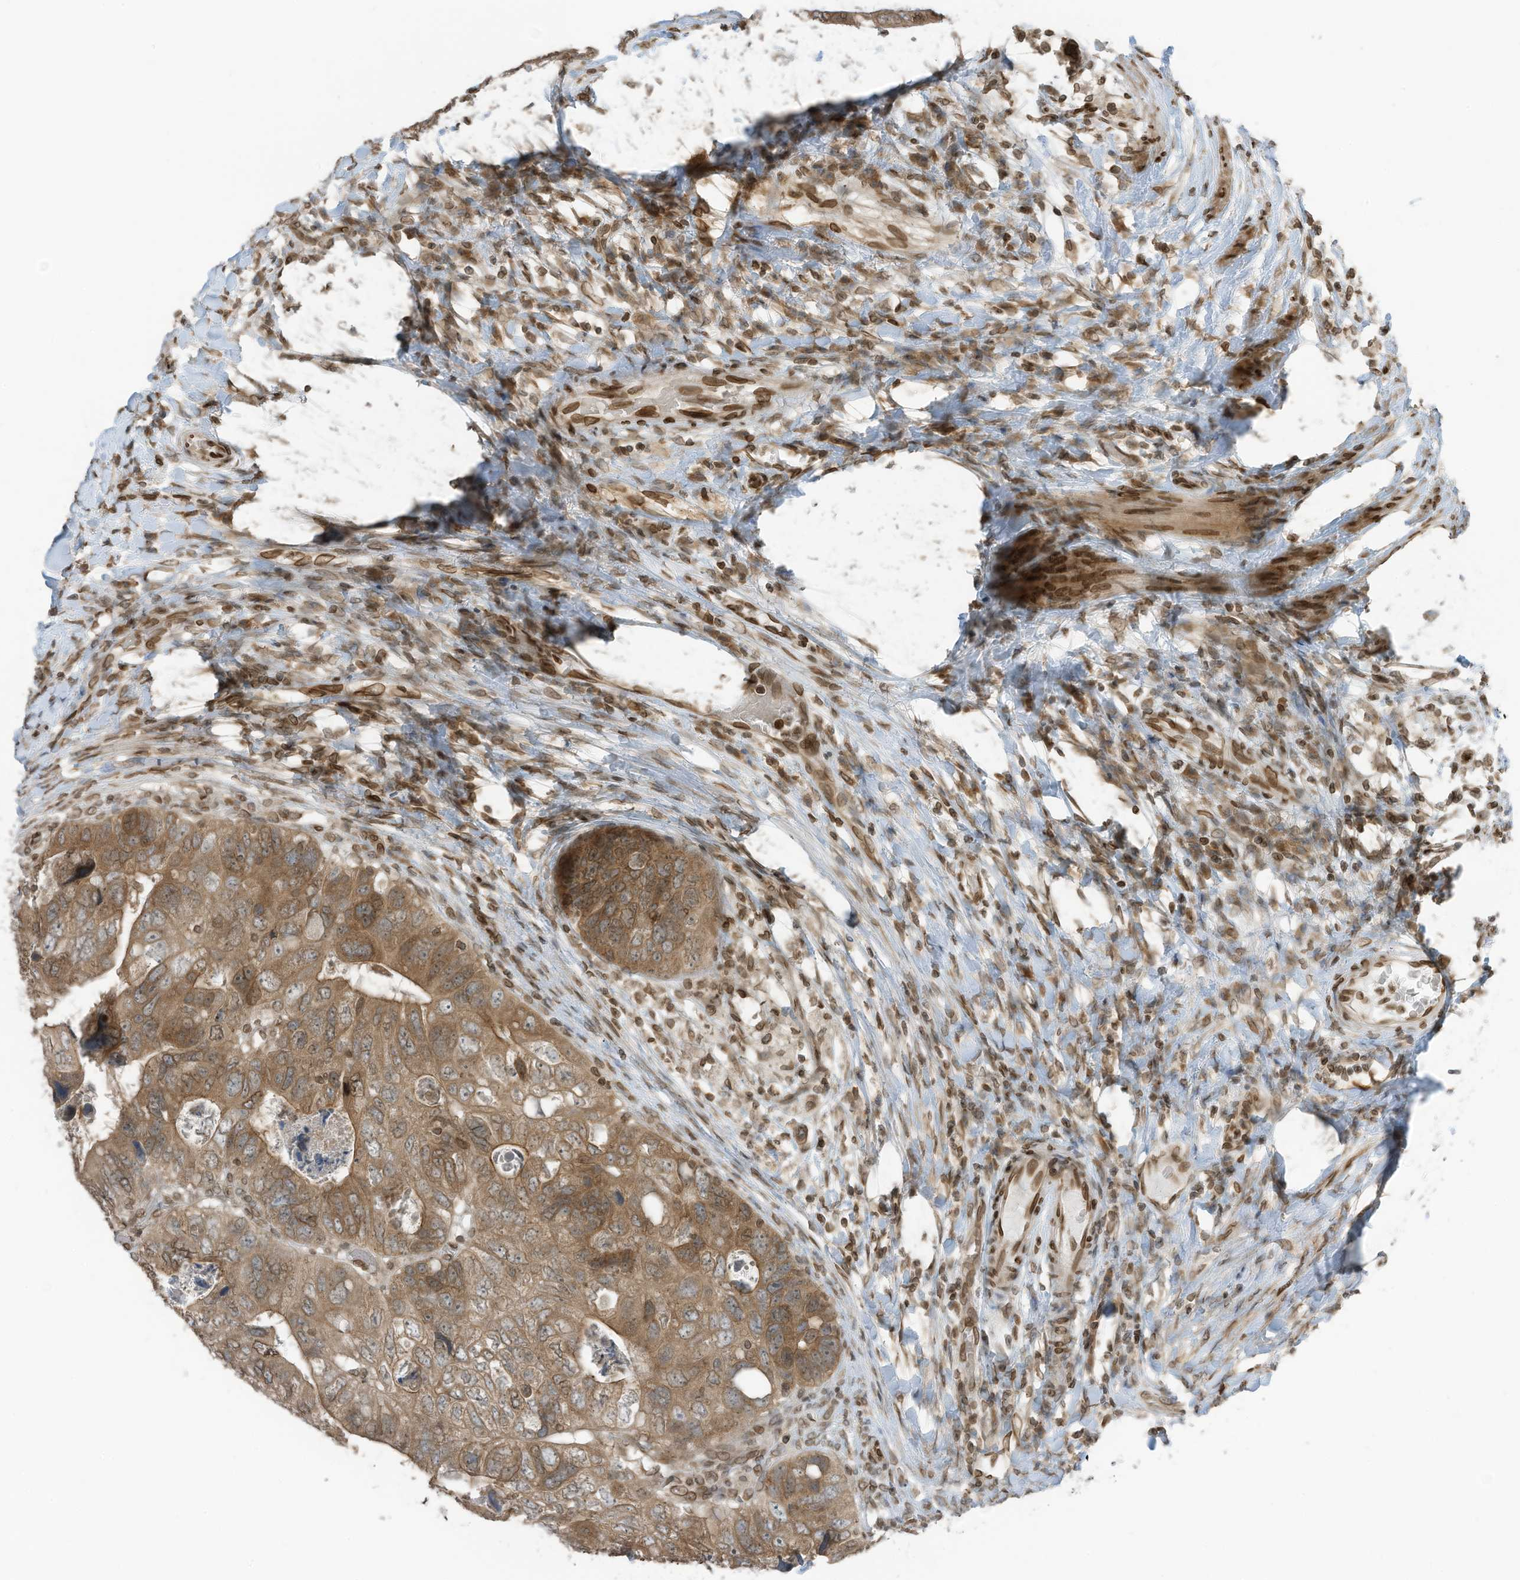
{"staining": {"intensity": "moderate", "quantity": ">75%", "location": "cytoplasmic/membranous,nuclear"}, "tissue": "colorectal cancer", "cell_type": "Tumor cells", "image_type": "cancer", "snomed": [{"axis": "morphology", "description": "Adenocarcinoma, NOS"}, {"axis": "topography", "description": "Rectum"}], "caption": "Tumor cells show medium levels of moderate cytoplasmic/membranous and nuclear expression in about >75% of cells in colorectal cancer (adenocarcinoma).", "gene": "RABL3", "patient": {"sex": "male", "age": 59}}